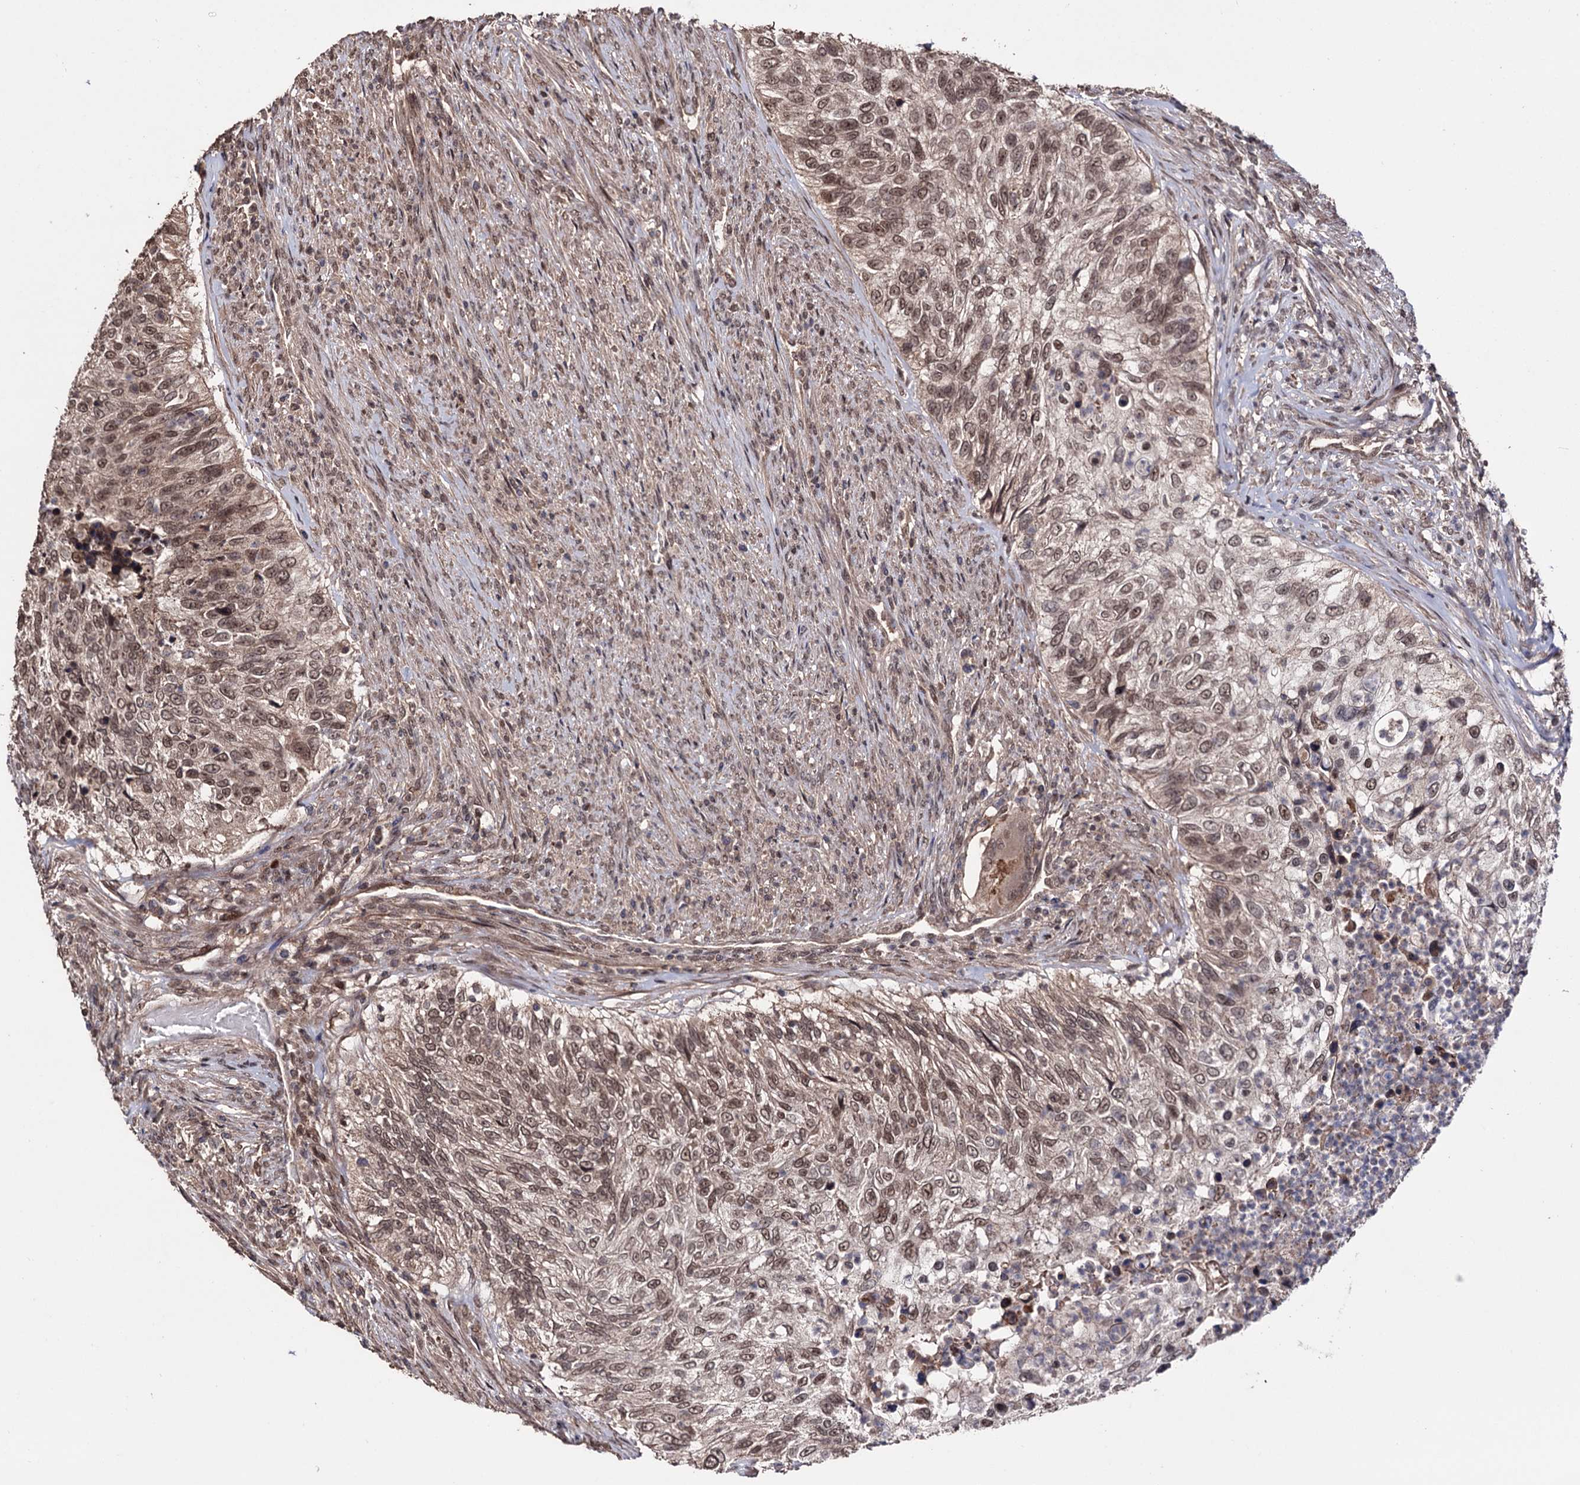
{"staining": {"intensity": "moderate", "quantity": ">75%", "location": "cytoplasmic/membranous,nuclear"}, "tissue": "urothelial cancer", "cell_type": "Tumor cells", "image_type": "cancer", "snomed": [{"axis": "morphology", "description": "Urothelial carcinoma, High grade"}, {"axis": "topography", "description": "Urinary bladder"}], "caption": "The photomicrograph displays a brown stain indicating the presence of a protein in the cytoplasmic/membranous and nuclear of tumor cells in urothelial cancer.", "gene": "KLF5", "patient": {"sex": "female", "age": 60}}